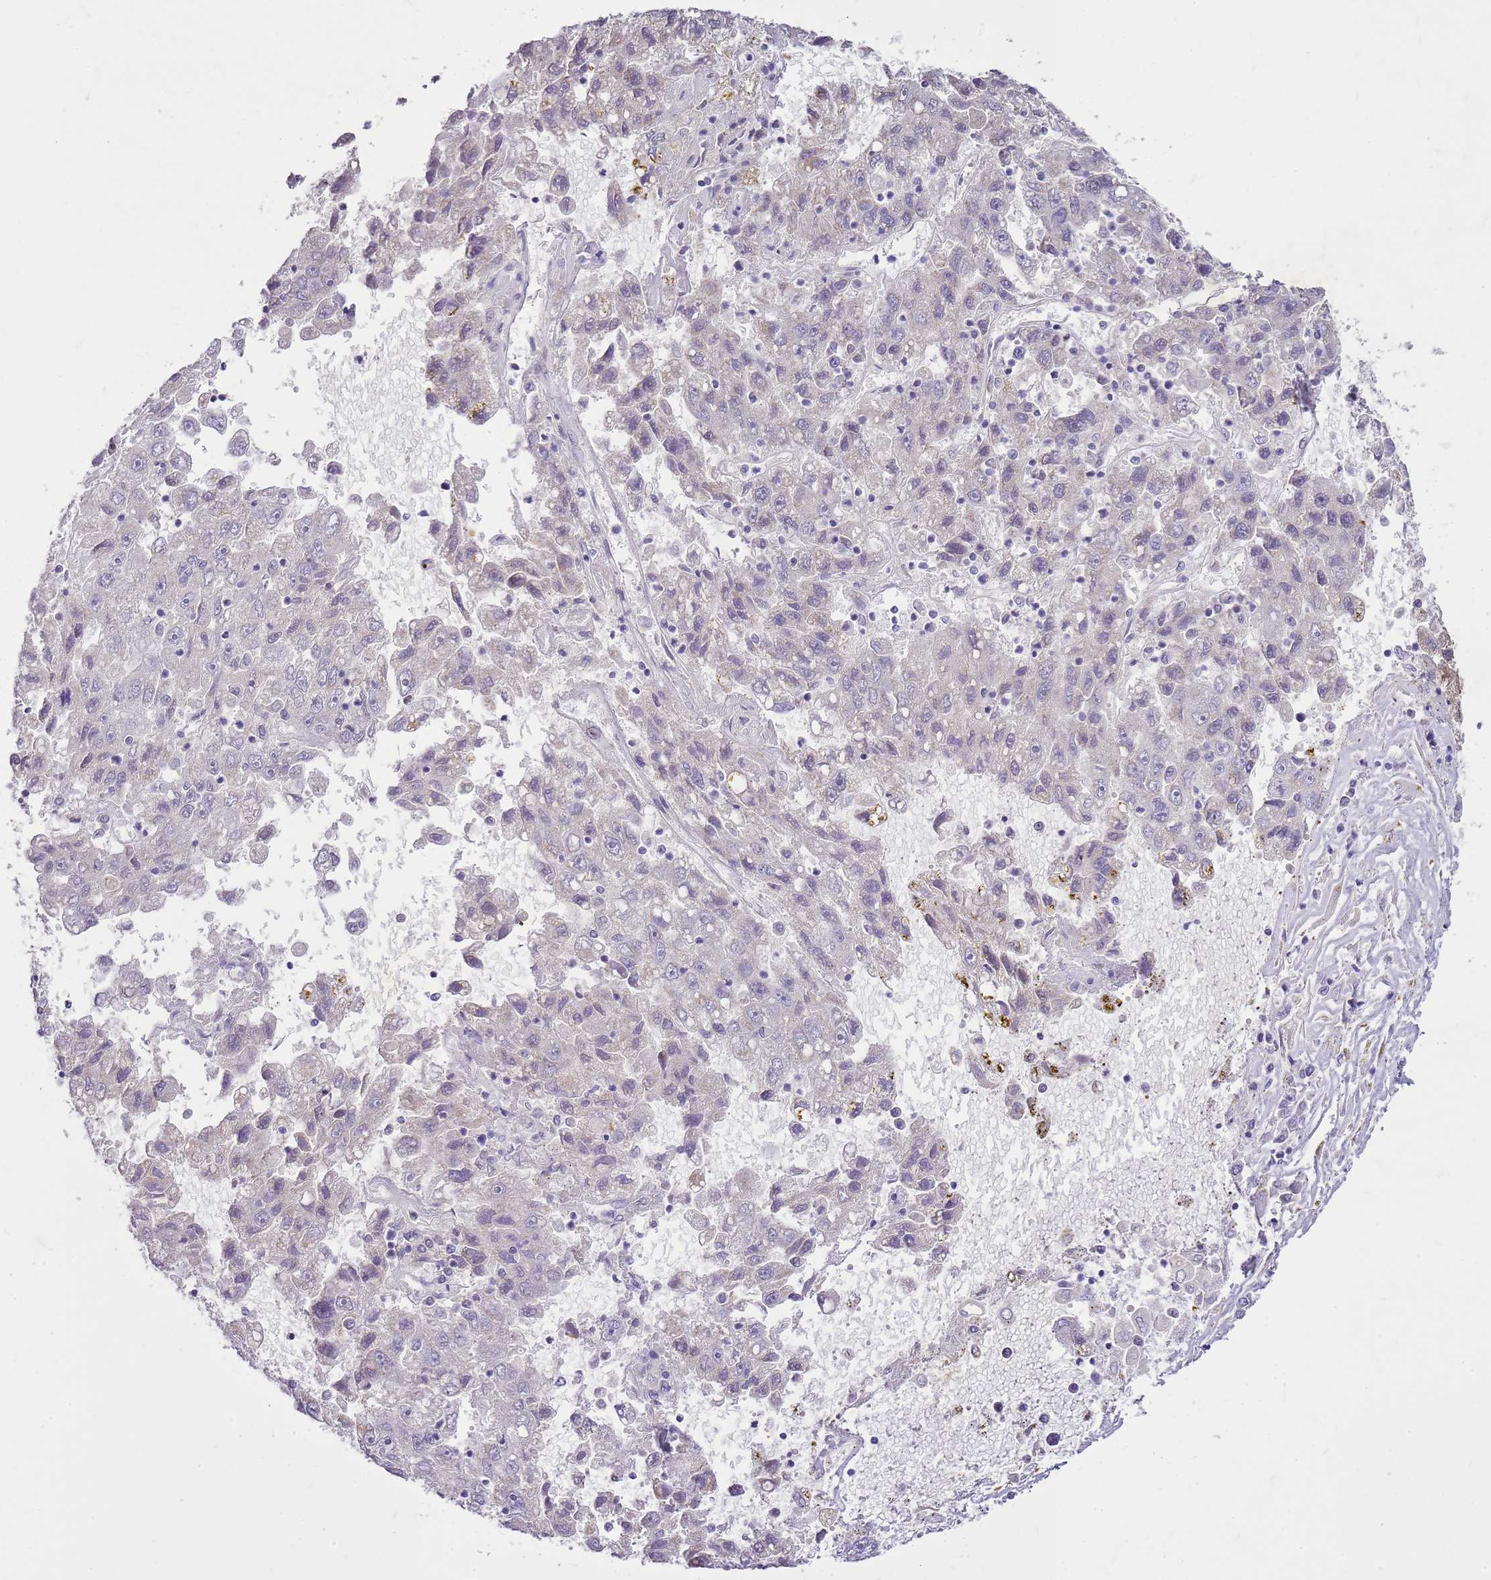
{"staining": {"intensity": "negative", "quantity": "none", "location": "none"}, "tissue": "liver cancer", "cell_type": "Tumor cells", "image_type": "cancer", "snomed": [{"axis": "morphology", "description": "Carcinoma, Hepatocellular, NOS"}, {"axis": "topography", "description": "Liver"}], "caption": "The photomicrograph exhibits no significant staining in tumor cells of liver cancer.", "gene": "FABP2", "patient": {"sex": "male", "age": 49}}